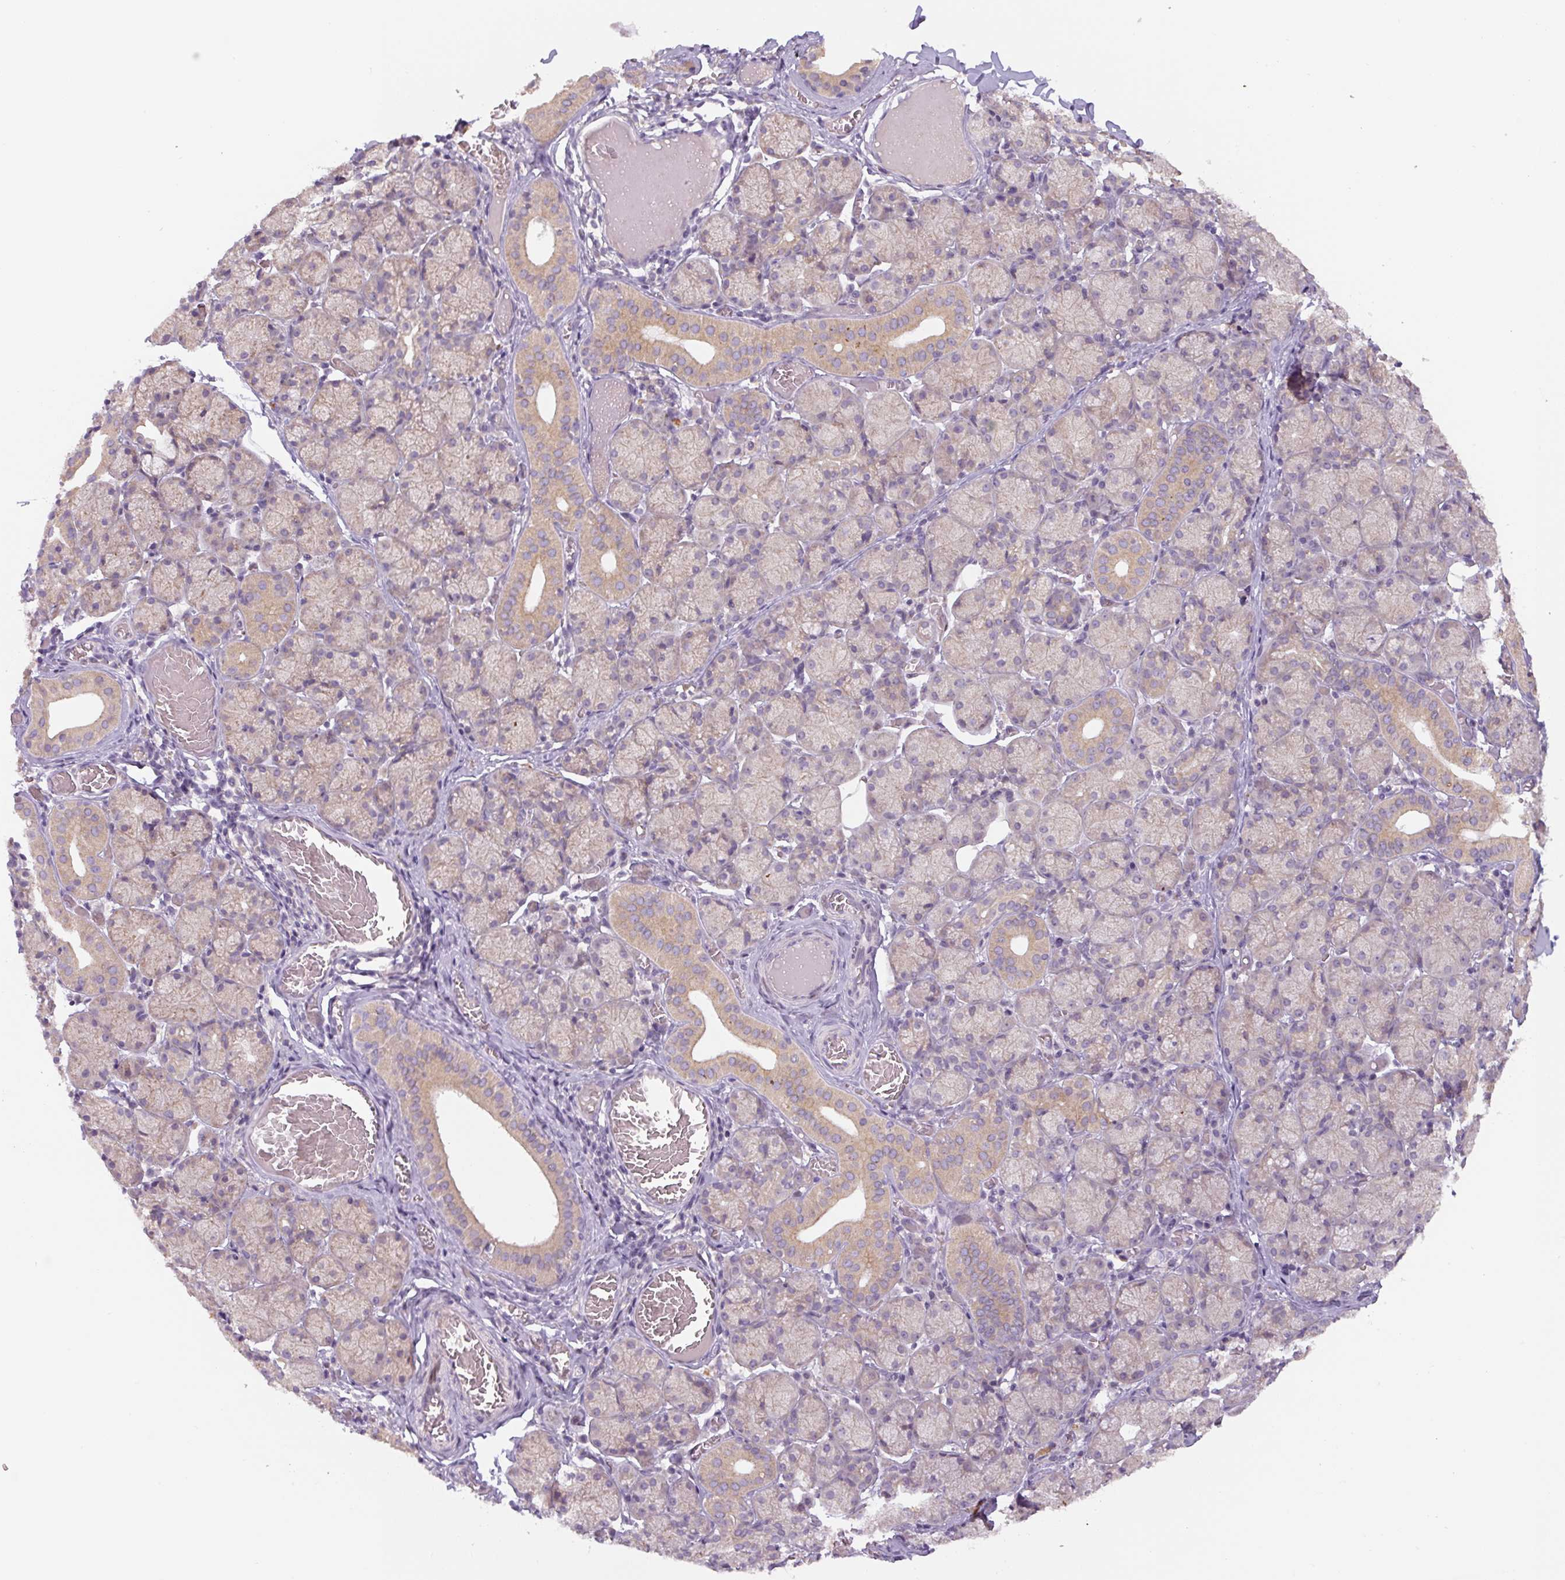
{"staining": {"intensity": "weak", "quantity": "25%-75%", "location": "cytoplasmic/membranous"}, "tissue": "salivary gland", "cell_type": "Glandular cells", "image_type": "normal", "snomed": [{"axis": "morphology", "description": "Normal tissue, NOS"}, {"axis": "topography", "description": "Salivary gland"}], "caption": "Protein expression by immunohistochemistry demonstrates weak cytoplasmic/membranous expression in about 25%-75% of glandular cells in normal salivary gland.", "gene": "YIF1B", "patient": {"sex": "female", "age": 24}}